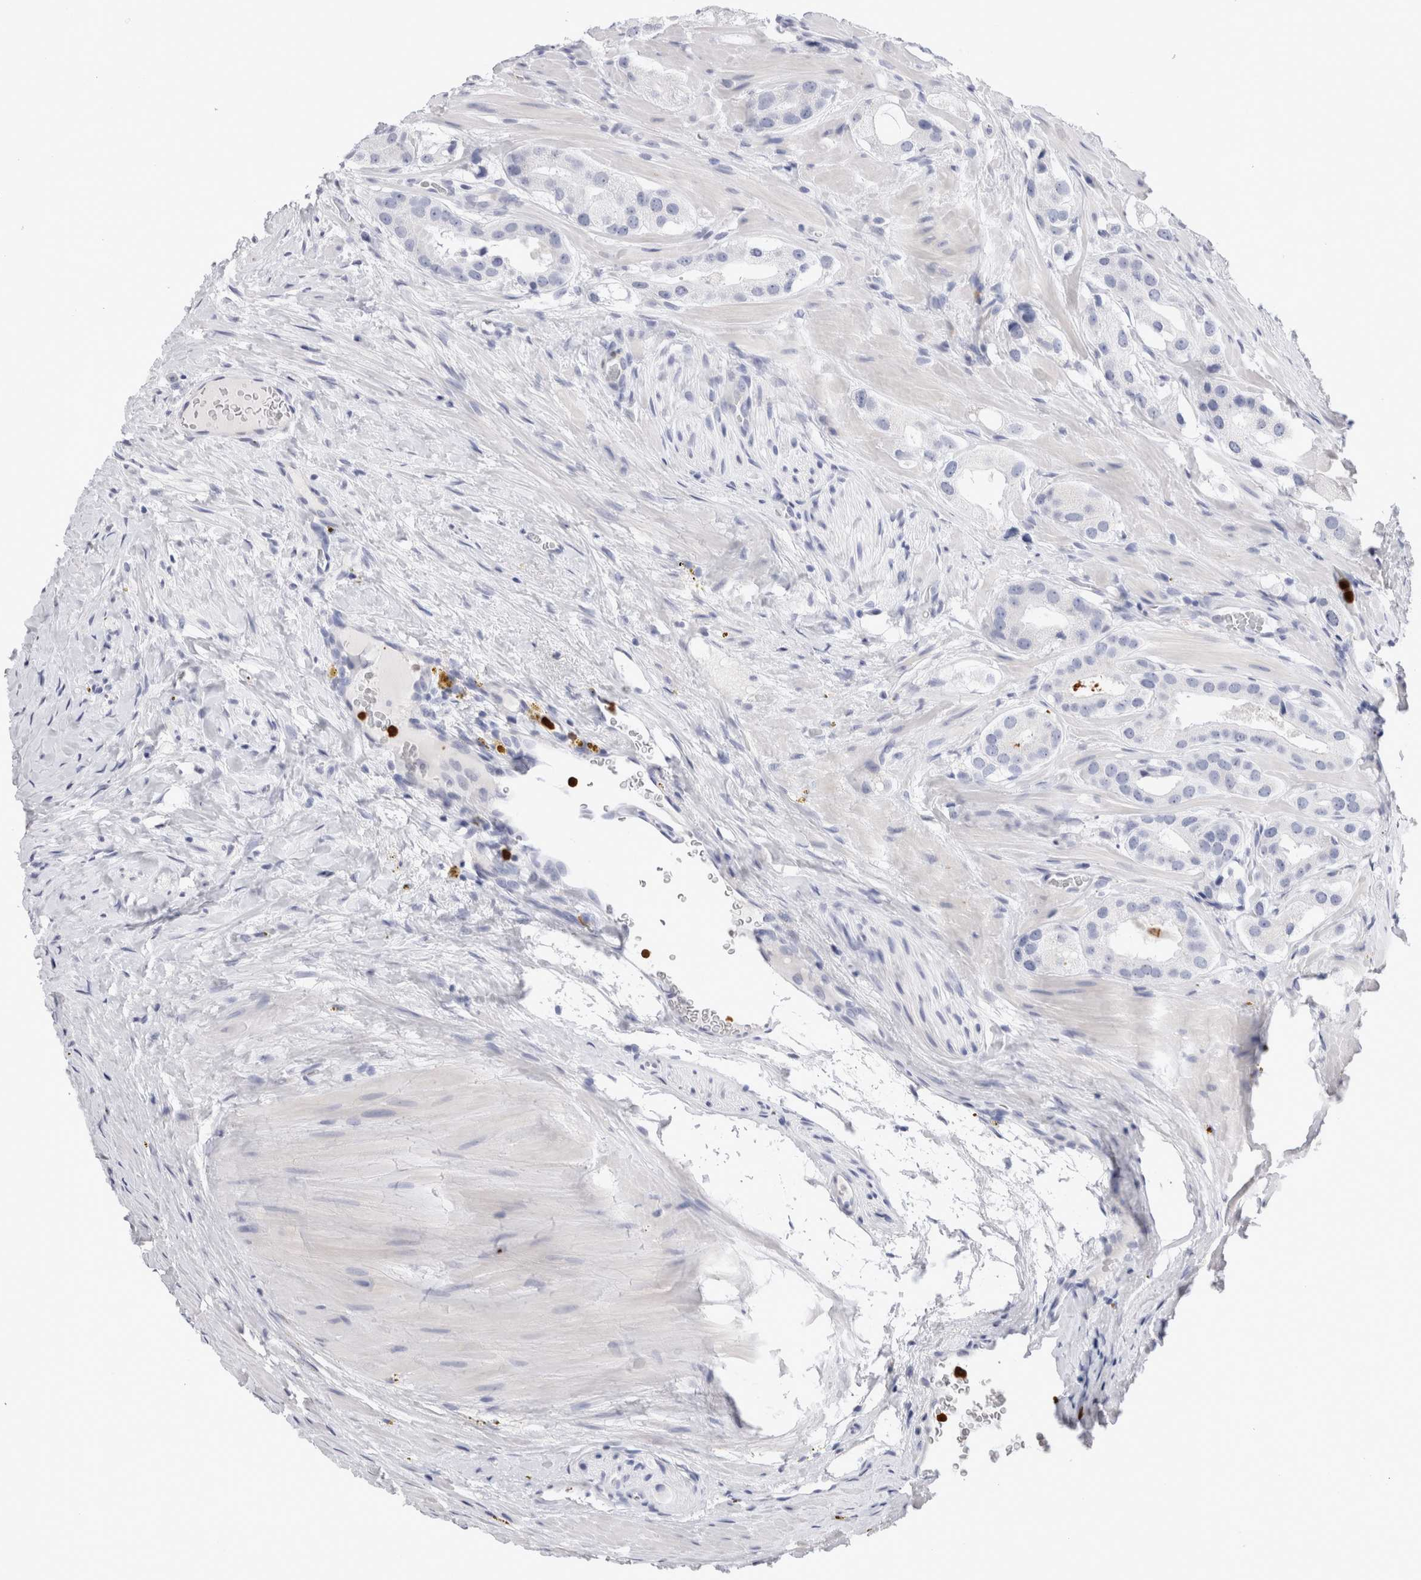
{"staining": {"intensity": "negative", "quantity": "none", "location": "none"}, "tissue": "prostate cancer", "cell_type": "Tumor cells", "image_type": "cancer", "snomed": [{"axis": "morphology", "description": "Adenocarcinoma, High grade"}, {"axis": "topography", "description": "Prostate"}], "caption": "The image shows no significant staining in tumor cells of prostate cancer (adenocarcinoma (high-grade)). (DAB (3,3'-diaminobenzidine) immunohistochemistry (IHC) with hematoxylin counter stain).", "gene": "SLC10A5", "patient": {"sex": "male", "age": 63}}